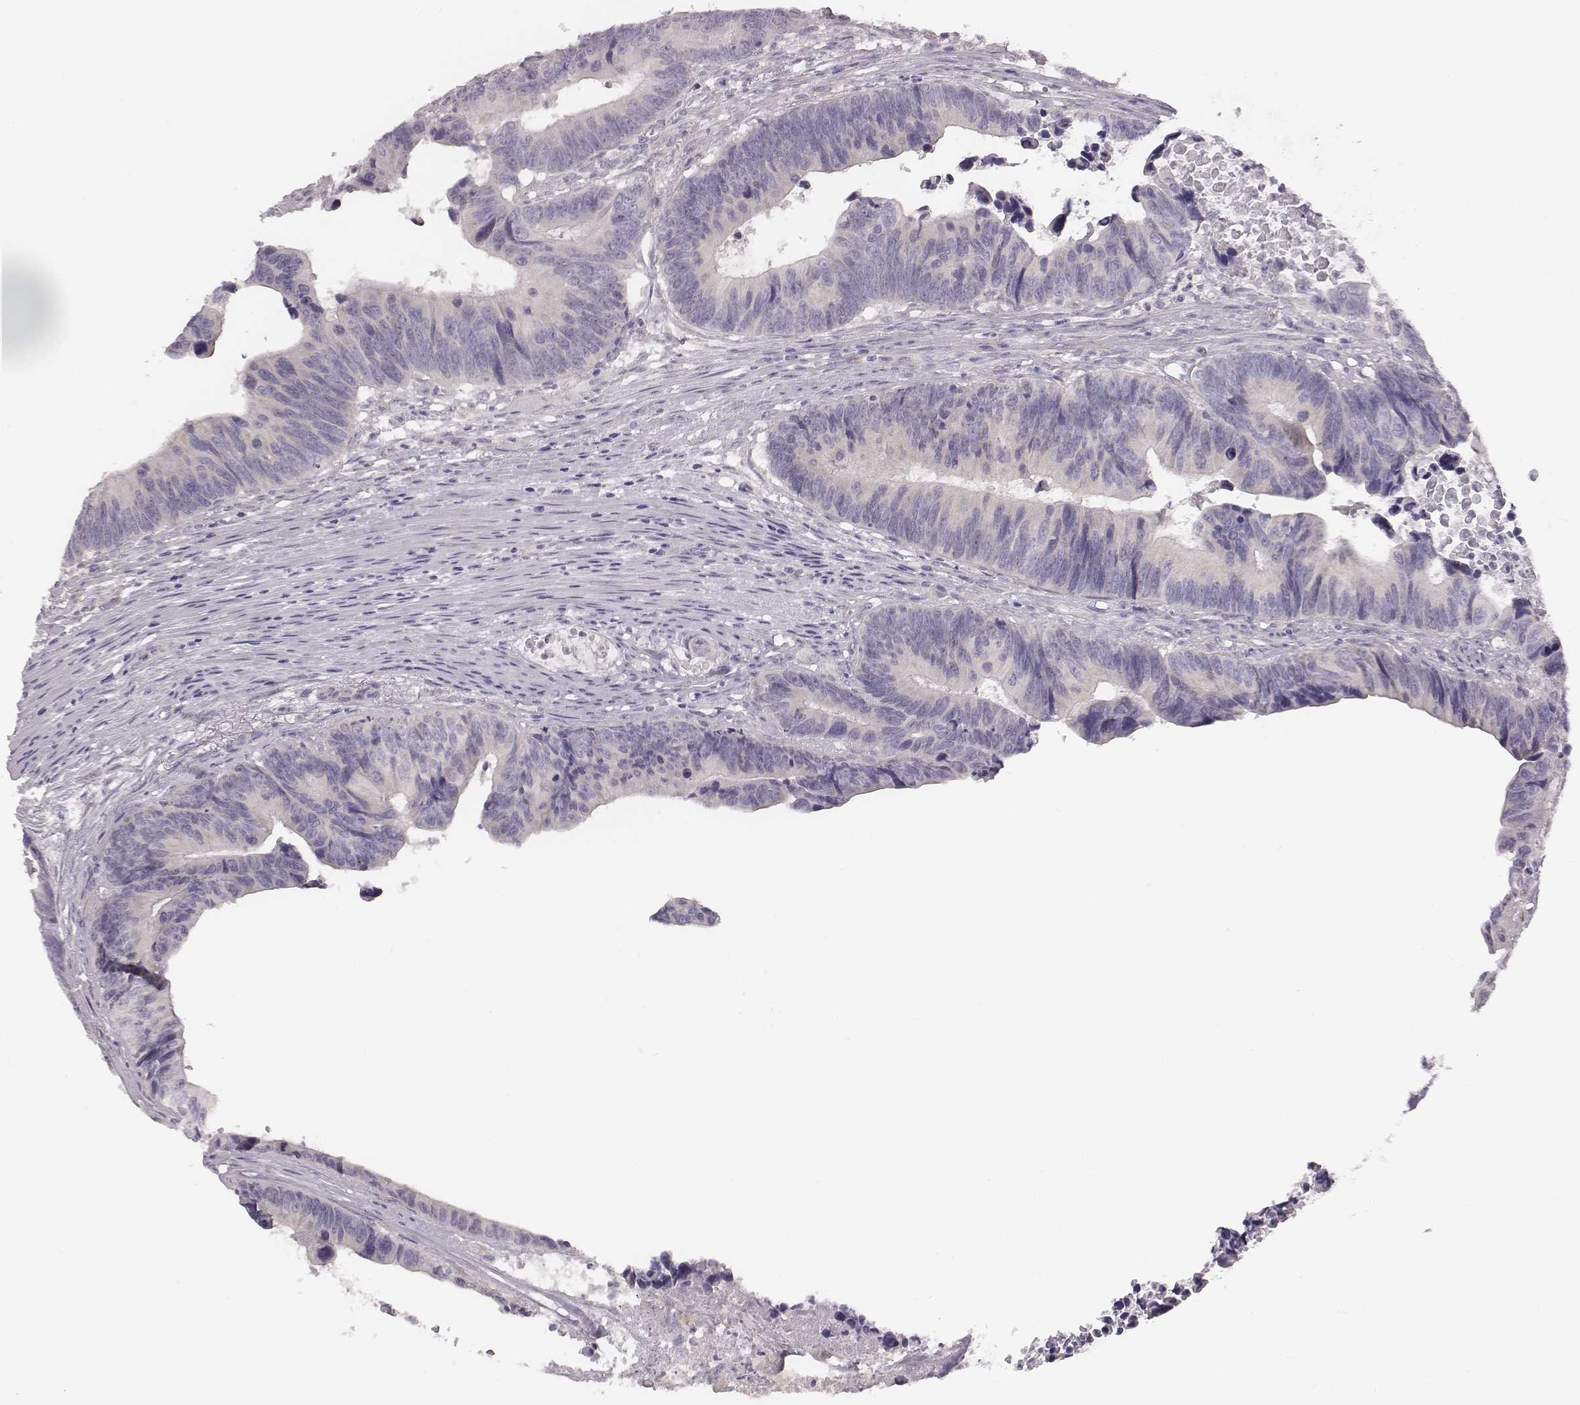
{"staining": {"intensity": "negative", "quantity": "none", "location": "none"}, "tissue": "colorectal cancer", "cell_type": "Tumor cells", "image_type": "cancer", "snomed": [{"axis": "morphology", "description": "Adenocarcinoma, NOS"}, {"axis": "topography", "description": "Colon"}], "caption": "DAB (3,3'-diaminobenzidine) immunohistochemical staining of colorectal cancer demonstrates no significant expression in tumor cells. (DAB (3,3'-diaminobenzidine) immunohistochemistry visualized using brightfield microscopy, high magnification).", "gene": "PBK", "patient": {"sex": "female", "age": 87}}